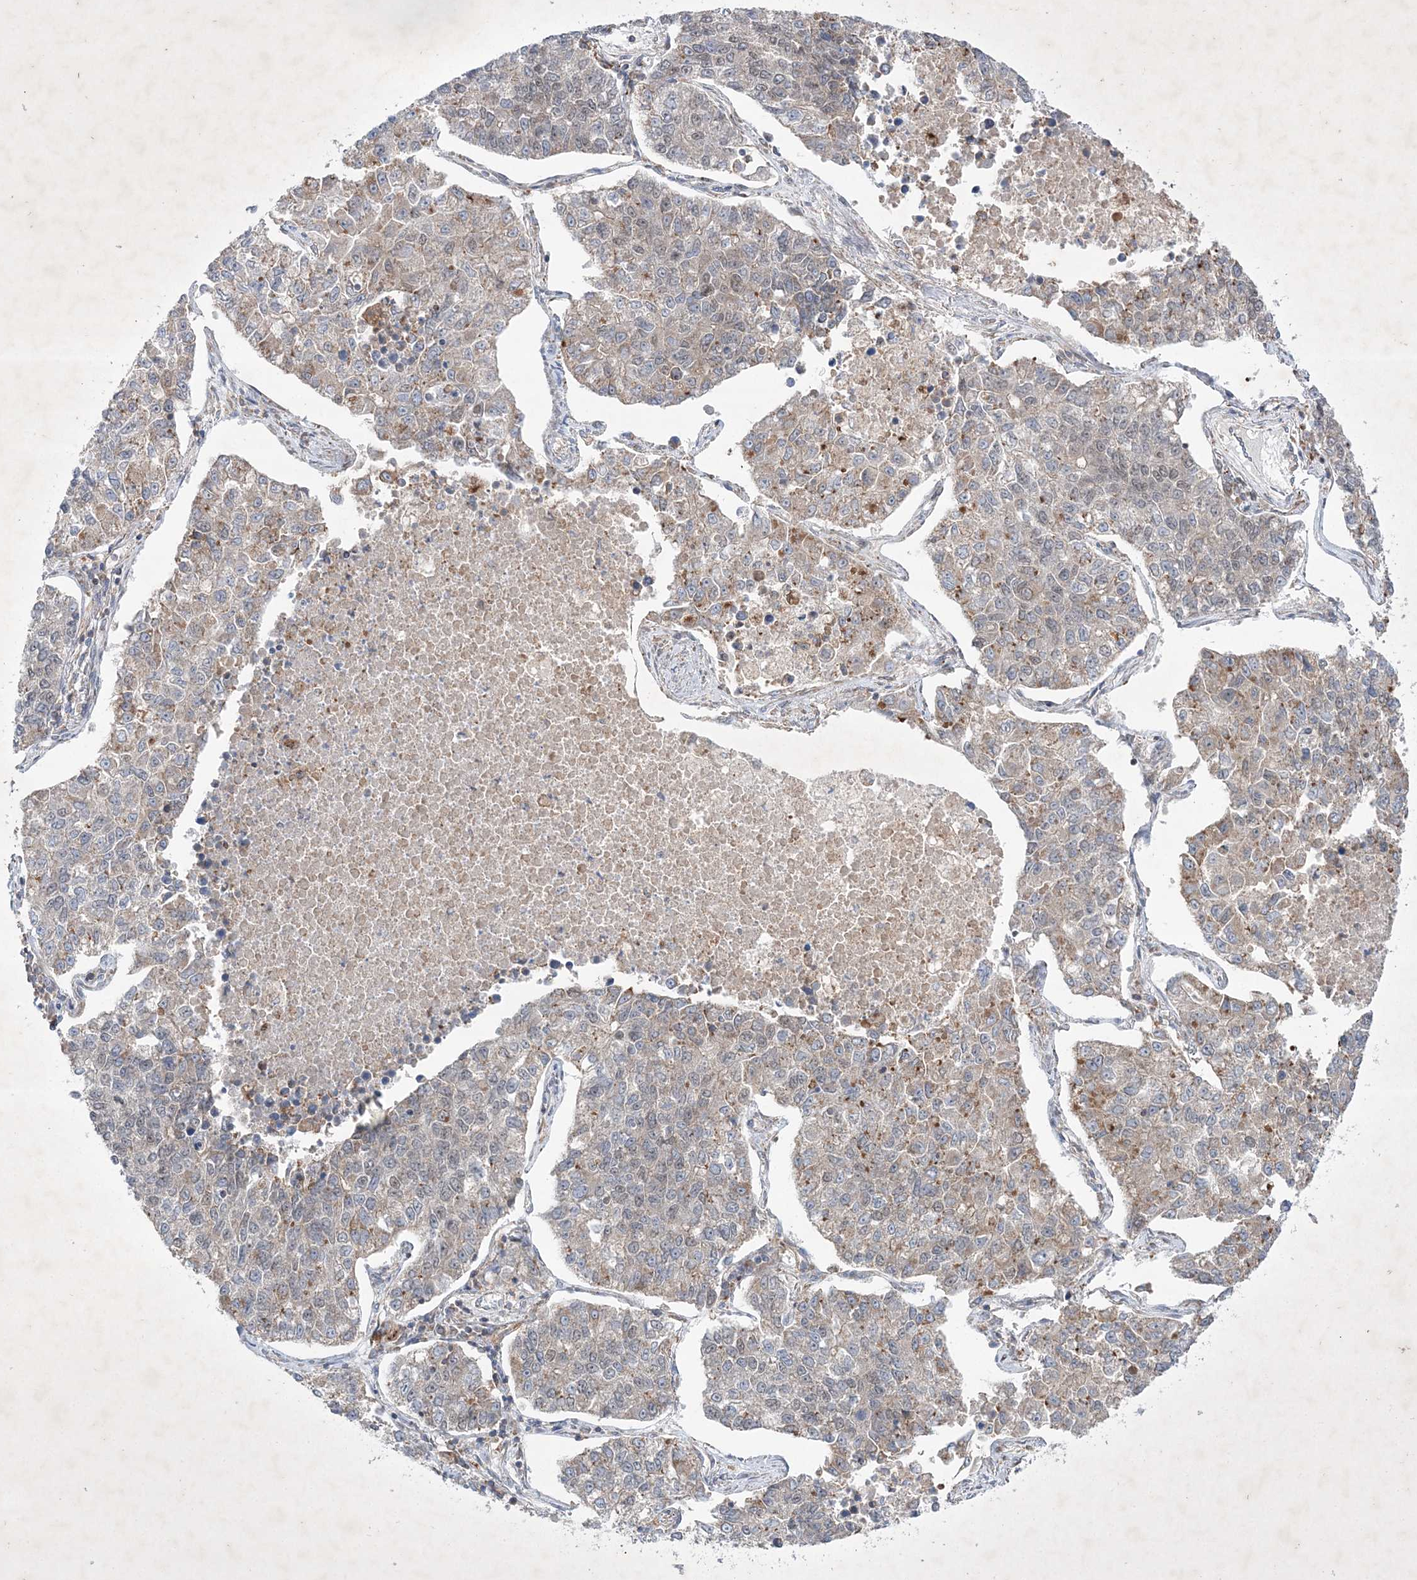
{"staining": {"intensity": "weak", "quantity": "<25%", "location": "cytoplasmic/membranous"}, "tissue": "lung cancer", "cell_type": "Tumor cells", "image_type": "cancer", "snomed": [{"axis": "morphology", "description": "Adenocarcinoma, NOS"}, {"axis": "topography", "description": "Lung"}], "caption": "Image shows no significant protein expression in tumor cells of lung cancer (adenocarcinoma). (Immunohistochemistry (ihc), brightfield microscopy, high magnification).", "gene": "OPA1", "patient": {"sex": "male", "age": 49}}